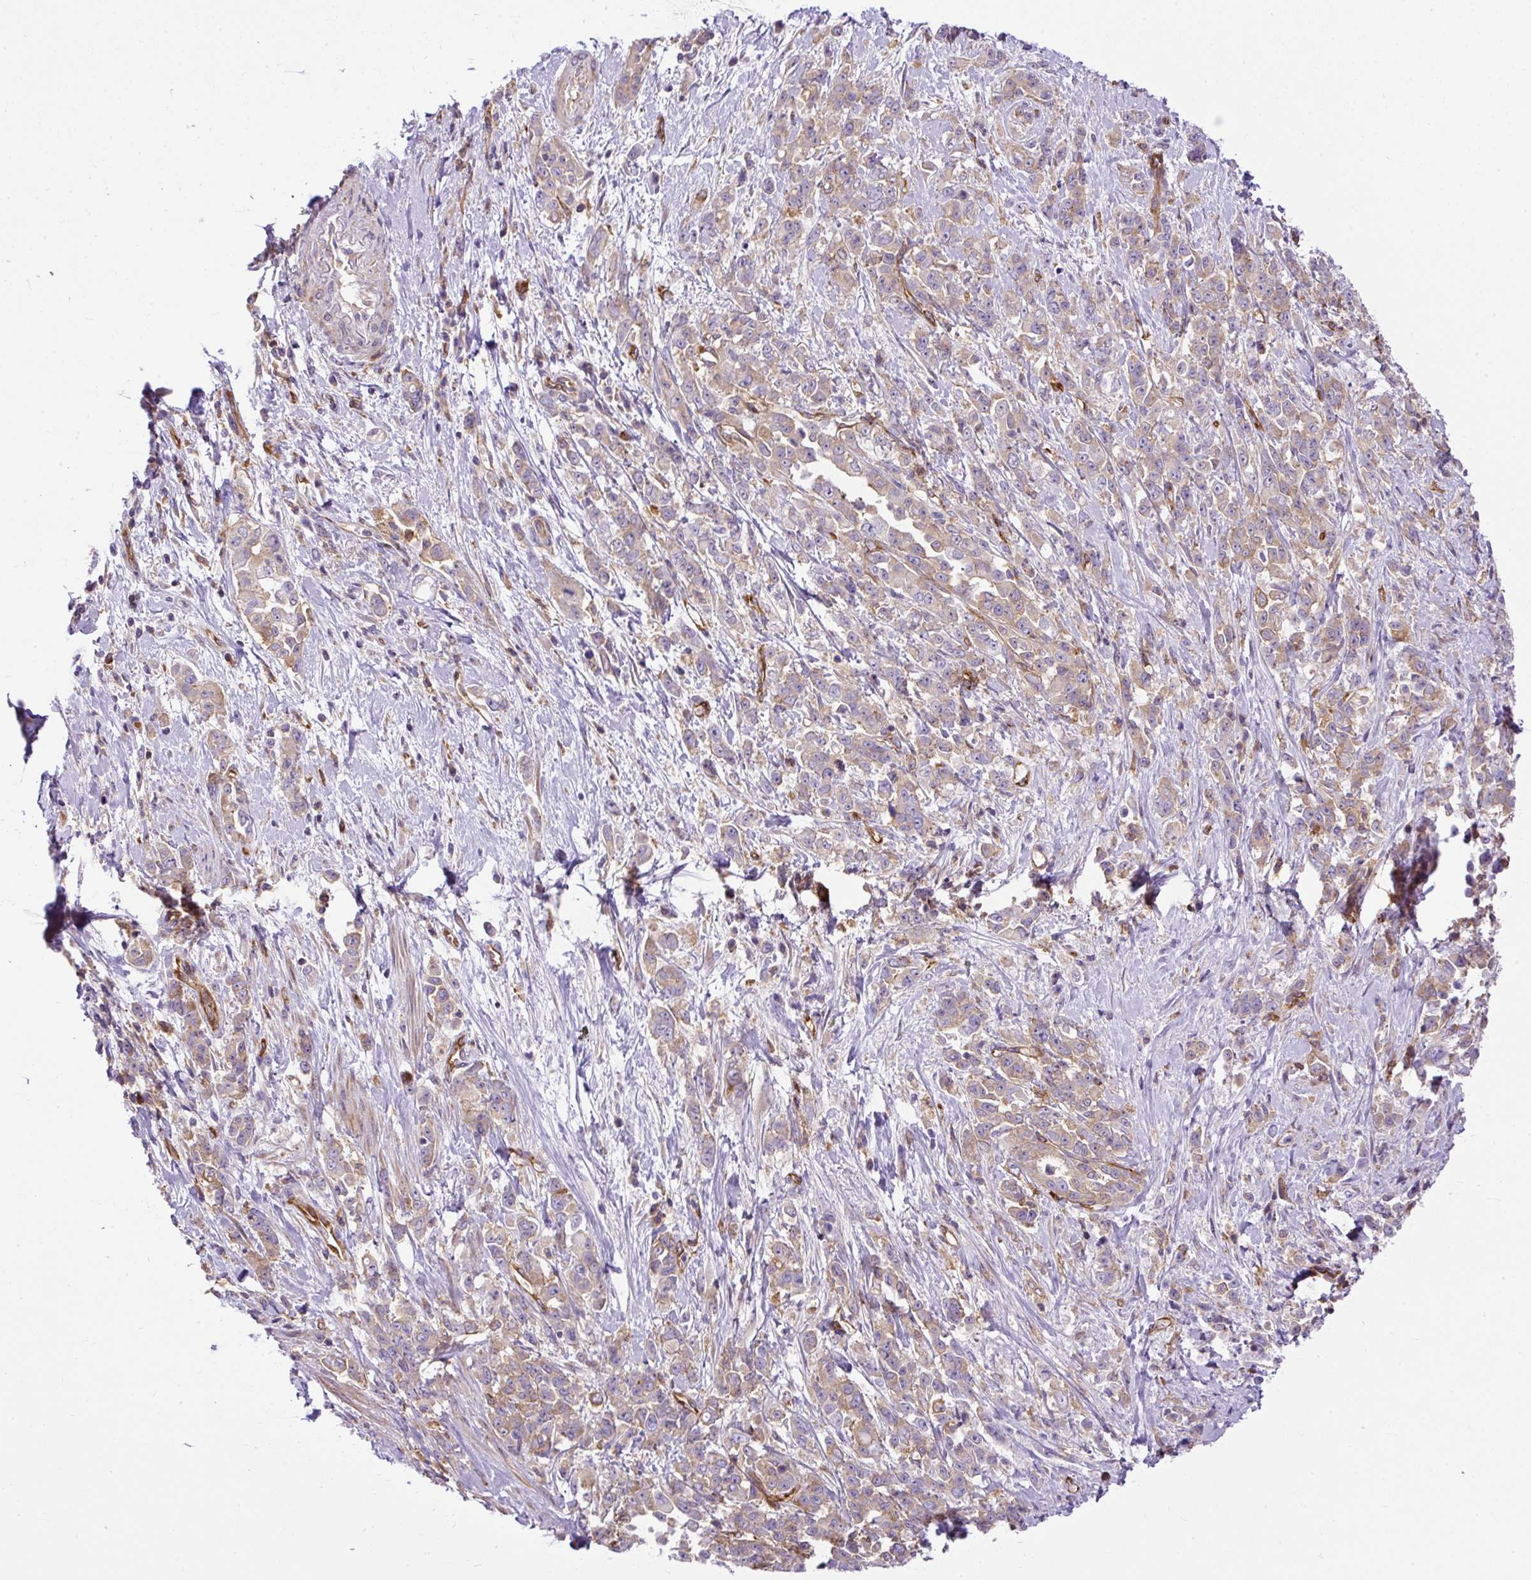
{"staining": {"intensity": "weak", "quantity": ">75%", "location": "cytoplasmic/membranous"}, "tissue": "pancreatic cancer", "cell_type": "Tumor cells", "image_type": "cancer", "snomed": [{"axis": "morphology", "description": "Normal tissue, NOS"}, {"axis": "morphology", "description": "Adenocarcinoma, NOS"}, {"axis": "topography", "description": "Pancreas"}], "caption": "Protein staining shows weak cytoplasmic/membranous positivity in approximately >75% of tumor cells in pancreatic cancer. The staining was performed using DAB (3,3'-diaminobenzidine), with brown indicating positive protein expression. Nuclei are stained blue with hematoxylin.", "gene": "MAP1S", "patient": {"sex": "female", "age": 64}}